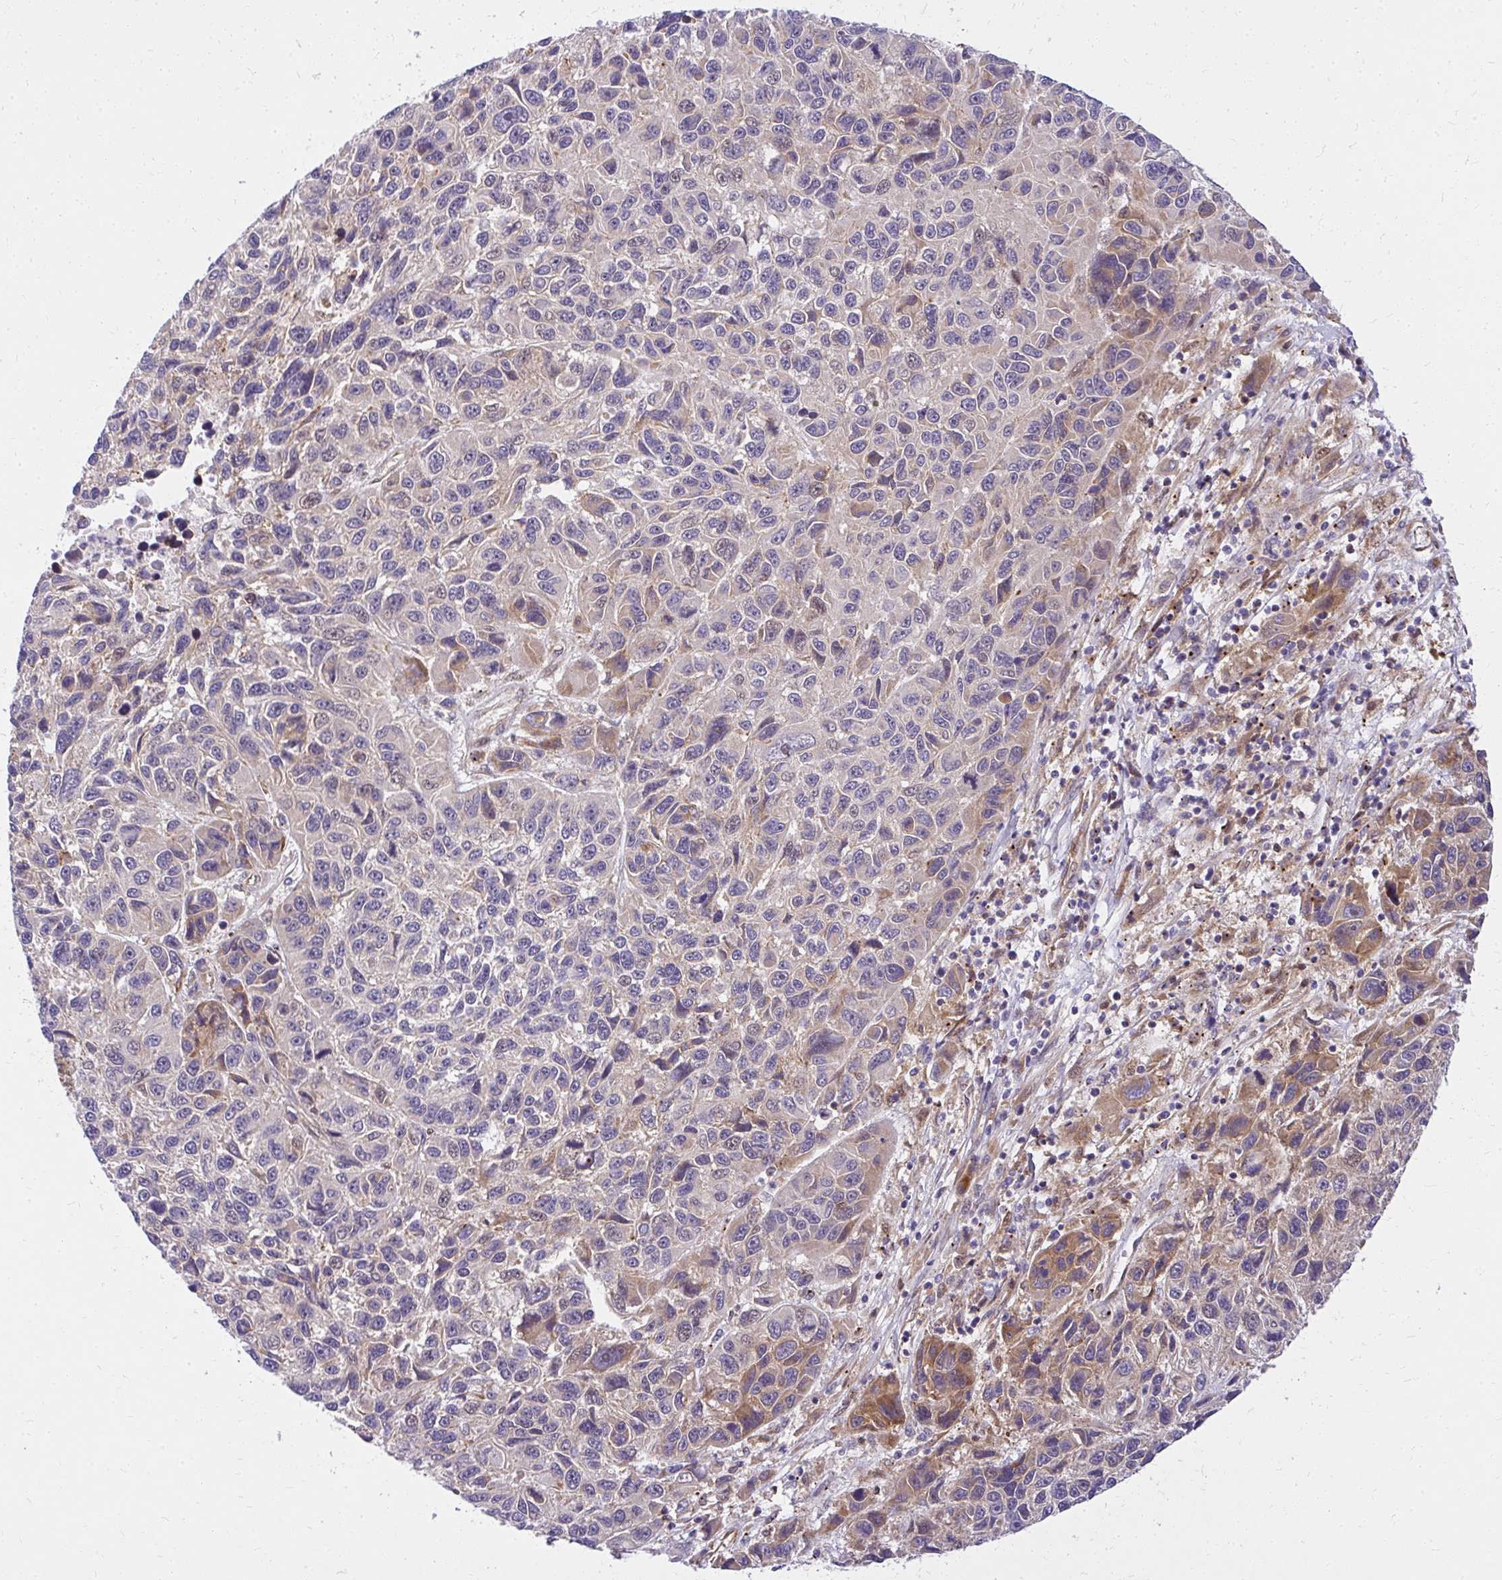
{"staining": {"intensity": "moderate", "quantity": "<25%", "location": "cytoplasmic/membranous"}, "tissue": "melanoma", "cell_type": "Tumor cells", "image_type": "cancer", "snomed": [{"axis": "morphology", "description": "Malignant melanoma, NOS"}, {"axis": "topography", "description": "Skin"}], "caption": "Melanoma stained with a brown dye exhibits moderate cytoplasmic/membranous positive staining in approximately <25% of tumor cells.", "gene": "RSKR", "patient": {"sex": "male", "age": 53}}